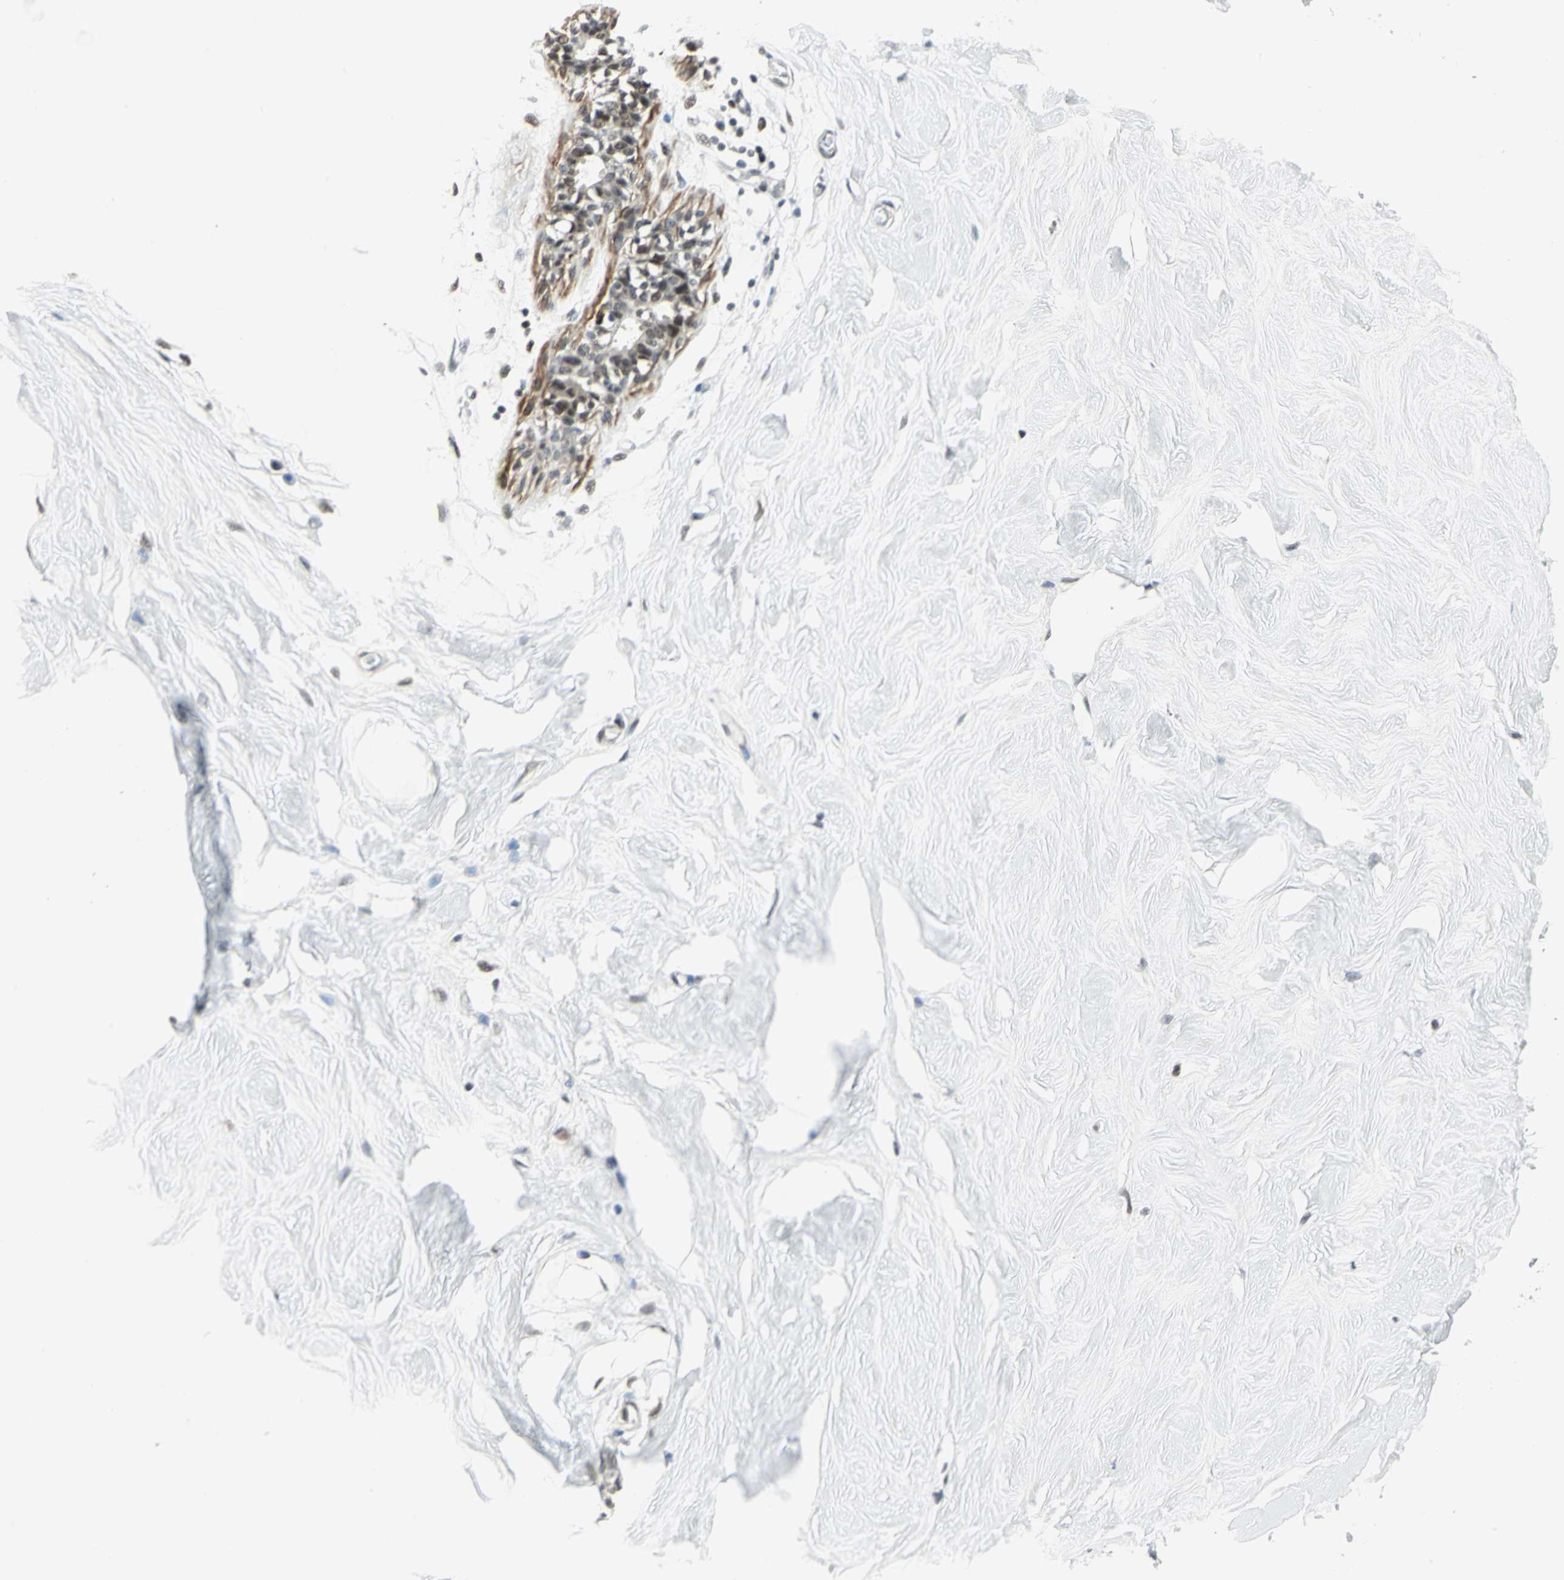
{"staining": {"intensity": "negative", "quantity": "none", "location": "none"}, "tissue": "breast", "cell_type": "Adipocytes", "image_type": "normal", "snomed": [{"axis": "morphology", "description": "Normal tissue, NOS"}, {"axis": "topography", "description": "Breast"}, {"axis": "topography", "description": "Soft tissue"}], "caption": "IHC histopathology image of normal human breast stained for a protein (brown), which reveals no staining in adipocytes.", "gene": "MTA1", "patient": {"sex": "female", "age": 25}}